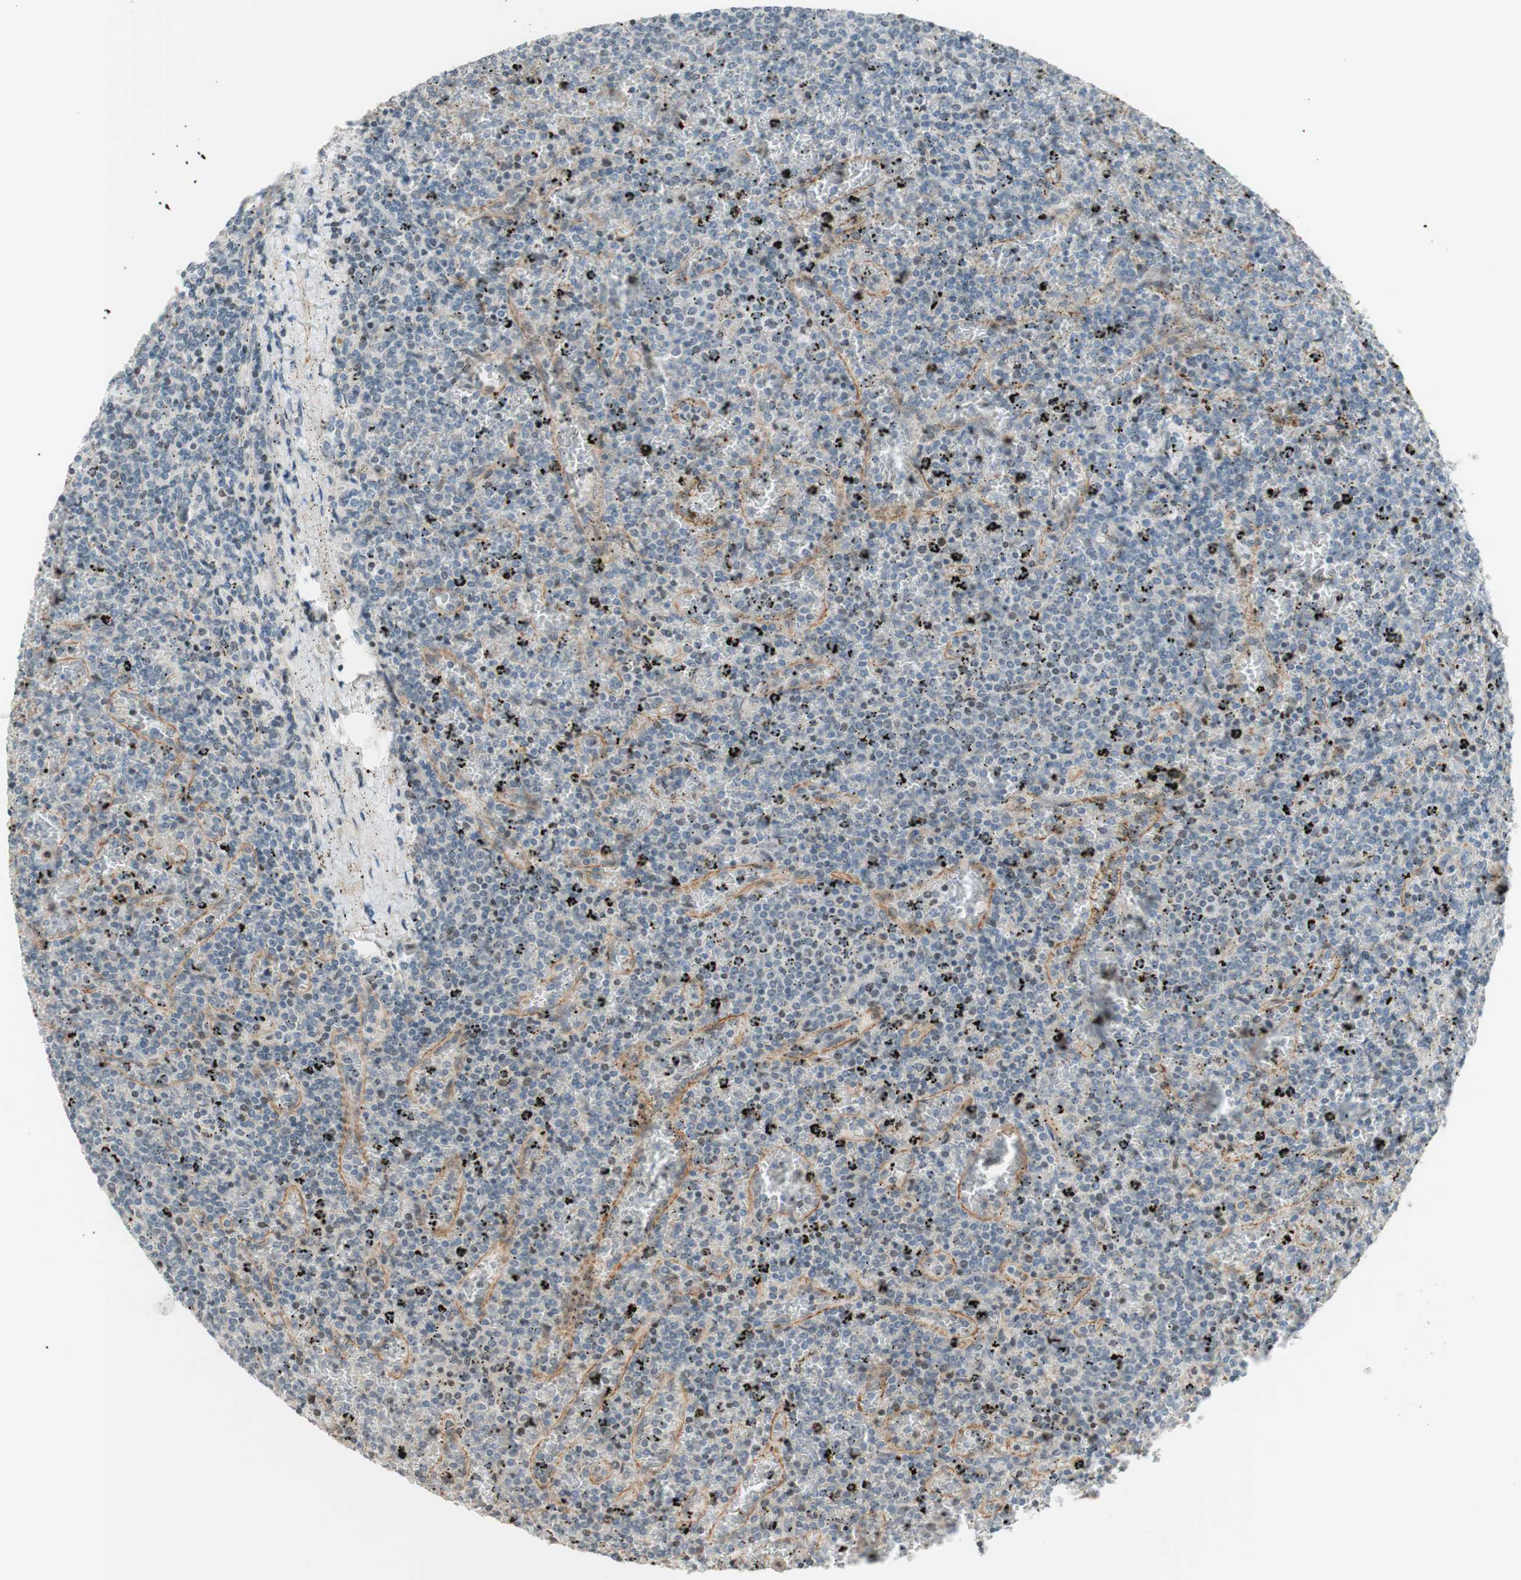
{"staining": {"intensity": "weak", "quantity": "<25%", "location": "nuclear"}, "tissue": "lymphoma", "cell_type": "Tumor cells", "image_type": "cancer", "snomed": [{"axis": "morphology", "description": "Malignant lymphoma, non-Hodgkin's type, Low grade"}, {"axis": "topography", "description": "Spleen"}], "caption": "Immunohistochemistry histopathology image of low-grade malignant lymphoma, non-Hodgkin's type stained for a protein (brown), which reveals no staining in tumor cells.", "gene": "JPH1", "patient": {"sex": "female", "age": 77}}